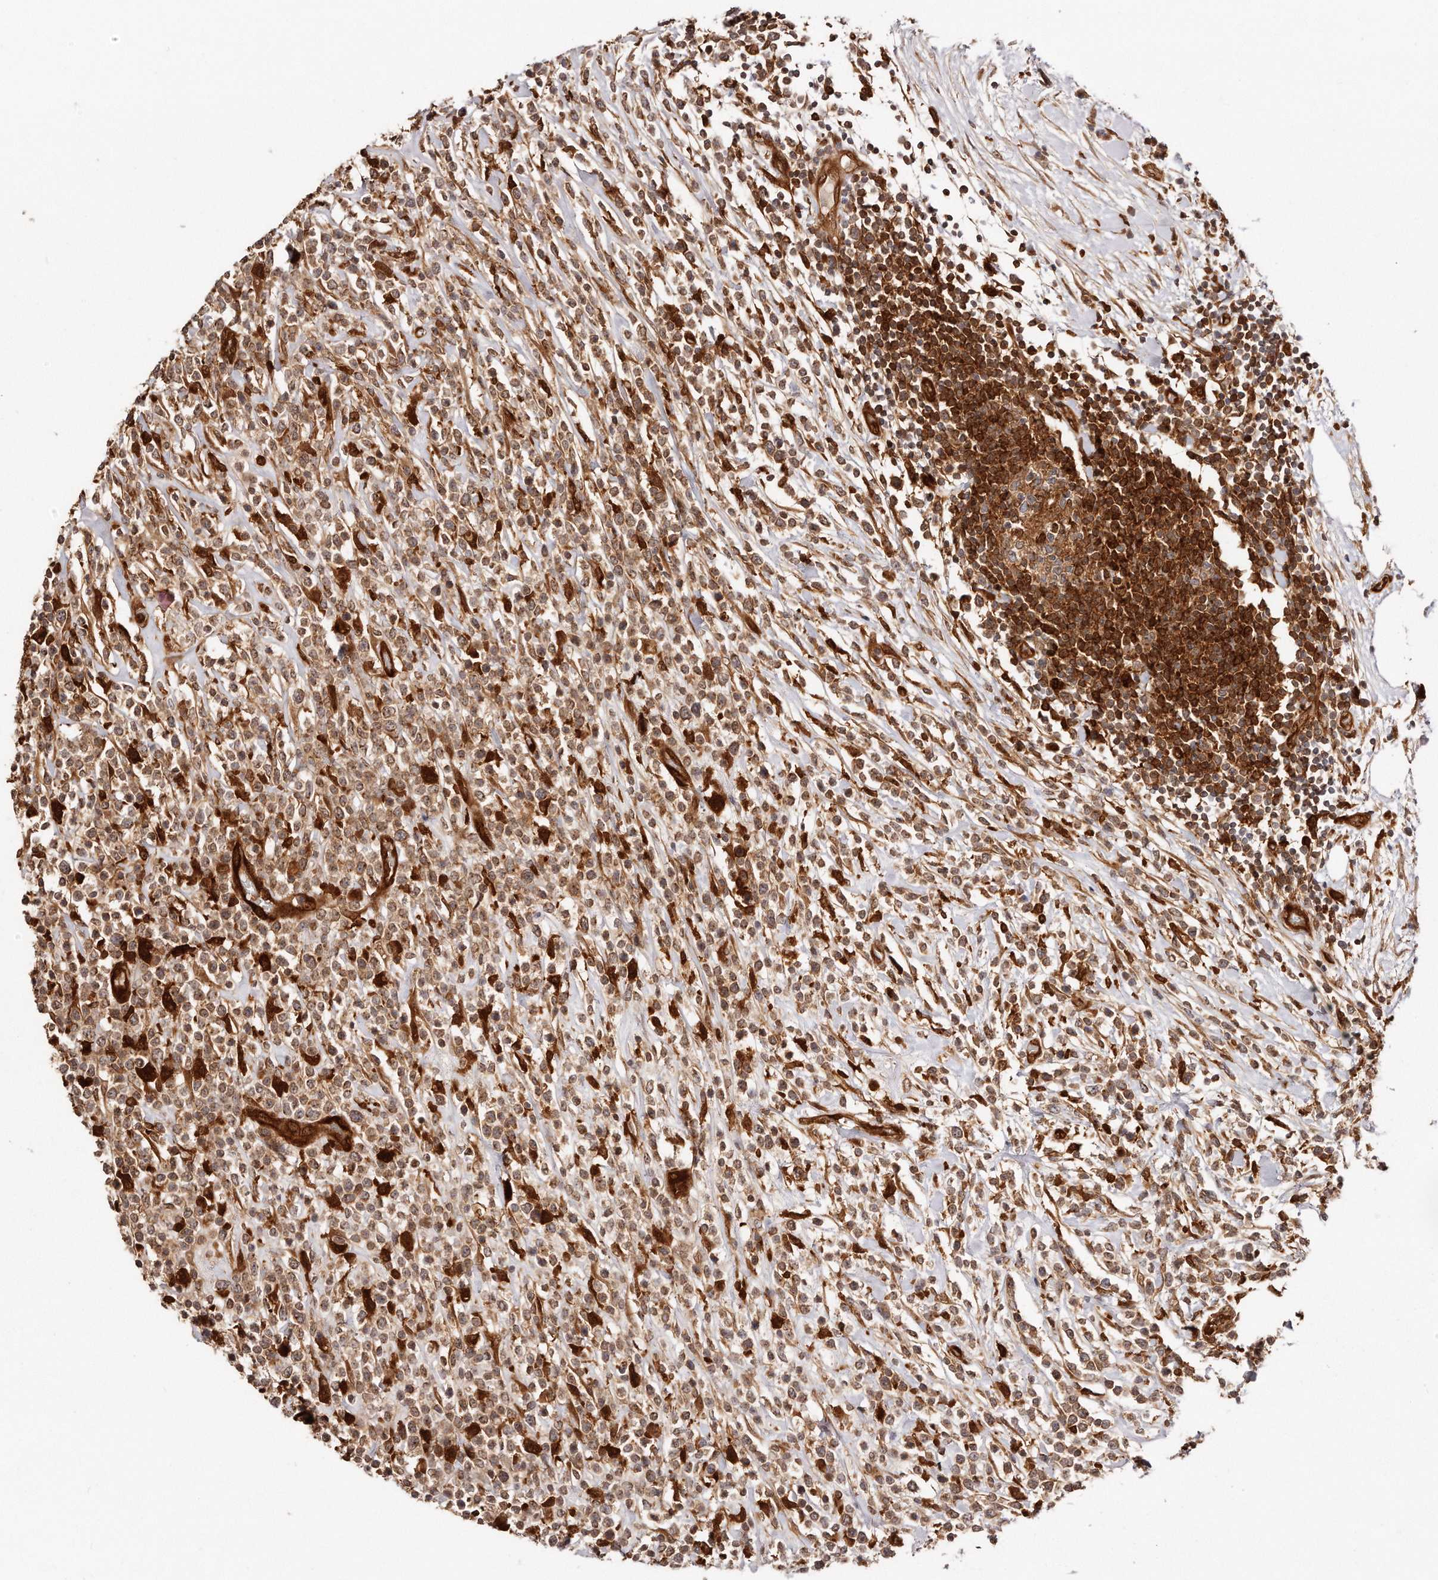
{"staining": {"intensity": "moderate", "quantity": ">75%", "location": "cytoplasmic/membranous"}, "tissue": "lymphoma", "cell_type": "Tumor cells", "image_type": "cancer", "snomed": [{"axis": "morphology", "description": "Malignant lymphoma, non-Hodgkin's type, High grade"}, {"axis": "topography", "description": "Colon"}], "caption": "Protein staining demonstrates moderate cytoplasmic/membranous staining in approximately >75% of tumor cells in lymphoma.", "gene": "GBP4", "patient": {"sex": "female", "age": 53}}